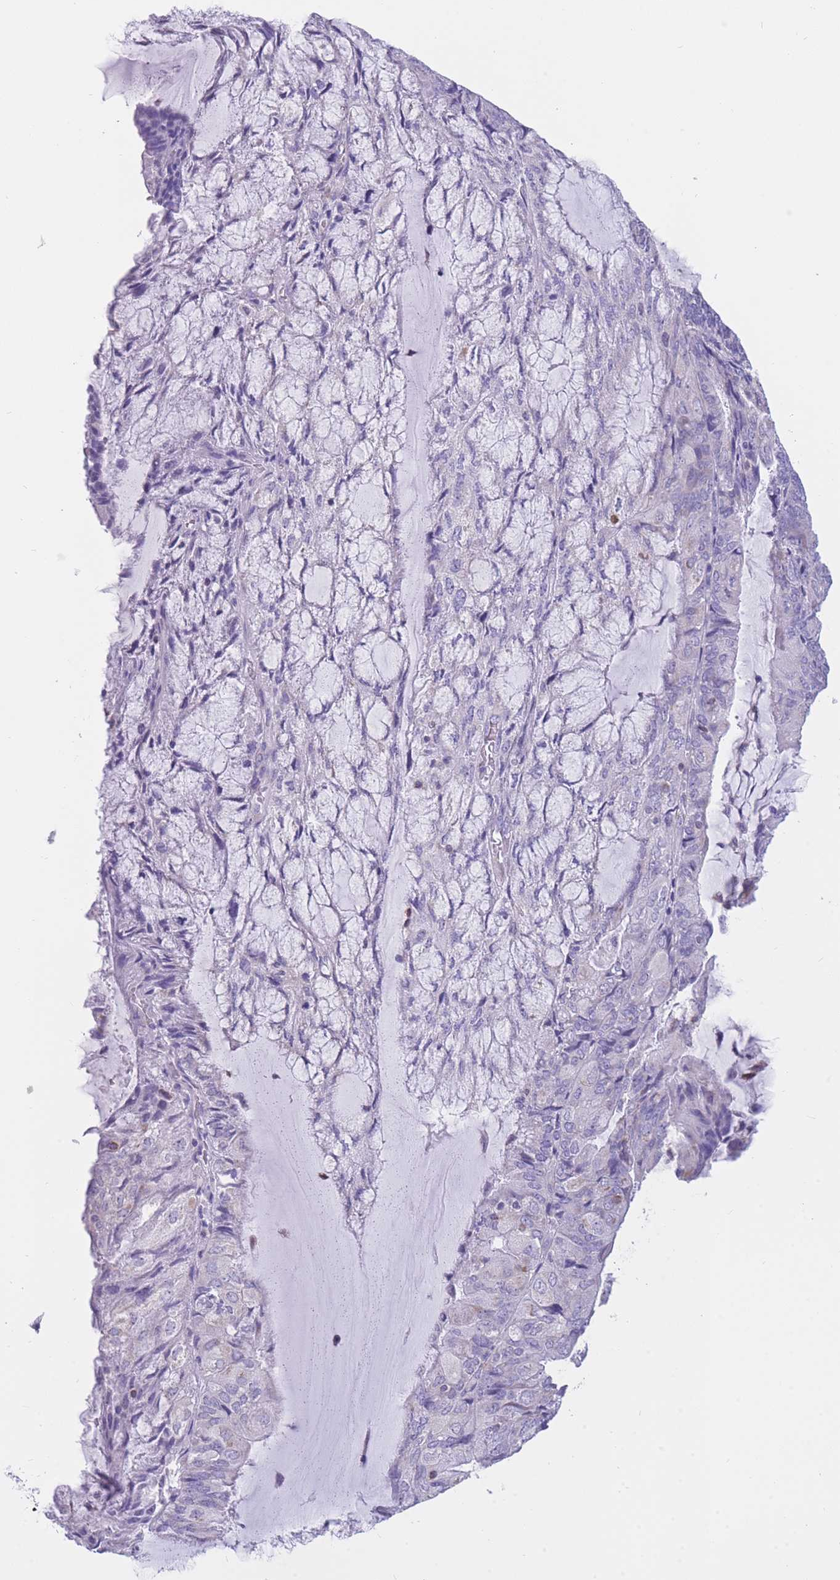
{"staining": {"intensity": "negative", "quantity": "none", "location": "none"}, "tissue": "endometrial cancer", "cell_type": "Tumor cells", "image_type": "cancer", "snomed": [{"axis": "morphology", "description": "Adenocarcinoma, NOS"}, {"axis": "topography", "description": "Endometrium"}], "caption": "This is an immunohistochemistry histopathology image of adenocarcinoma (endometrial). There is no positivity in tumor cells.", "gene": "ZNF662", "patient": {"sex": "female", "age": 81}}